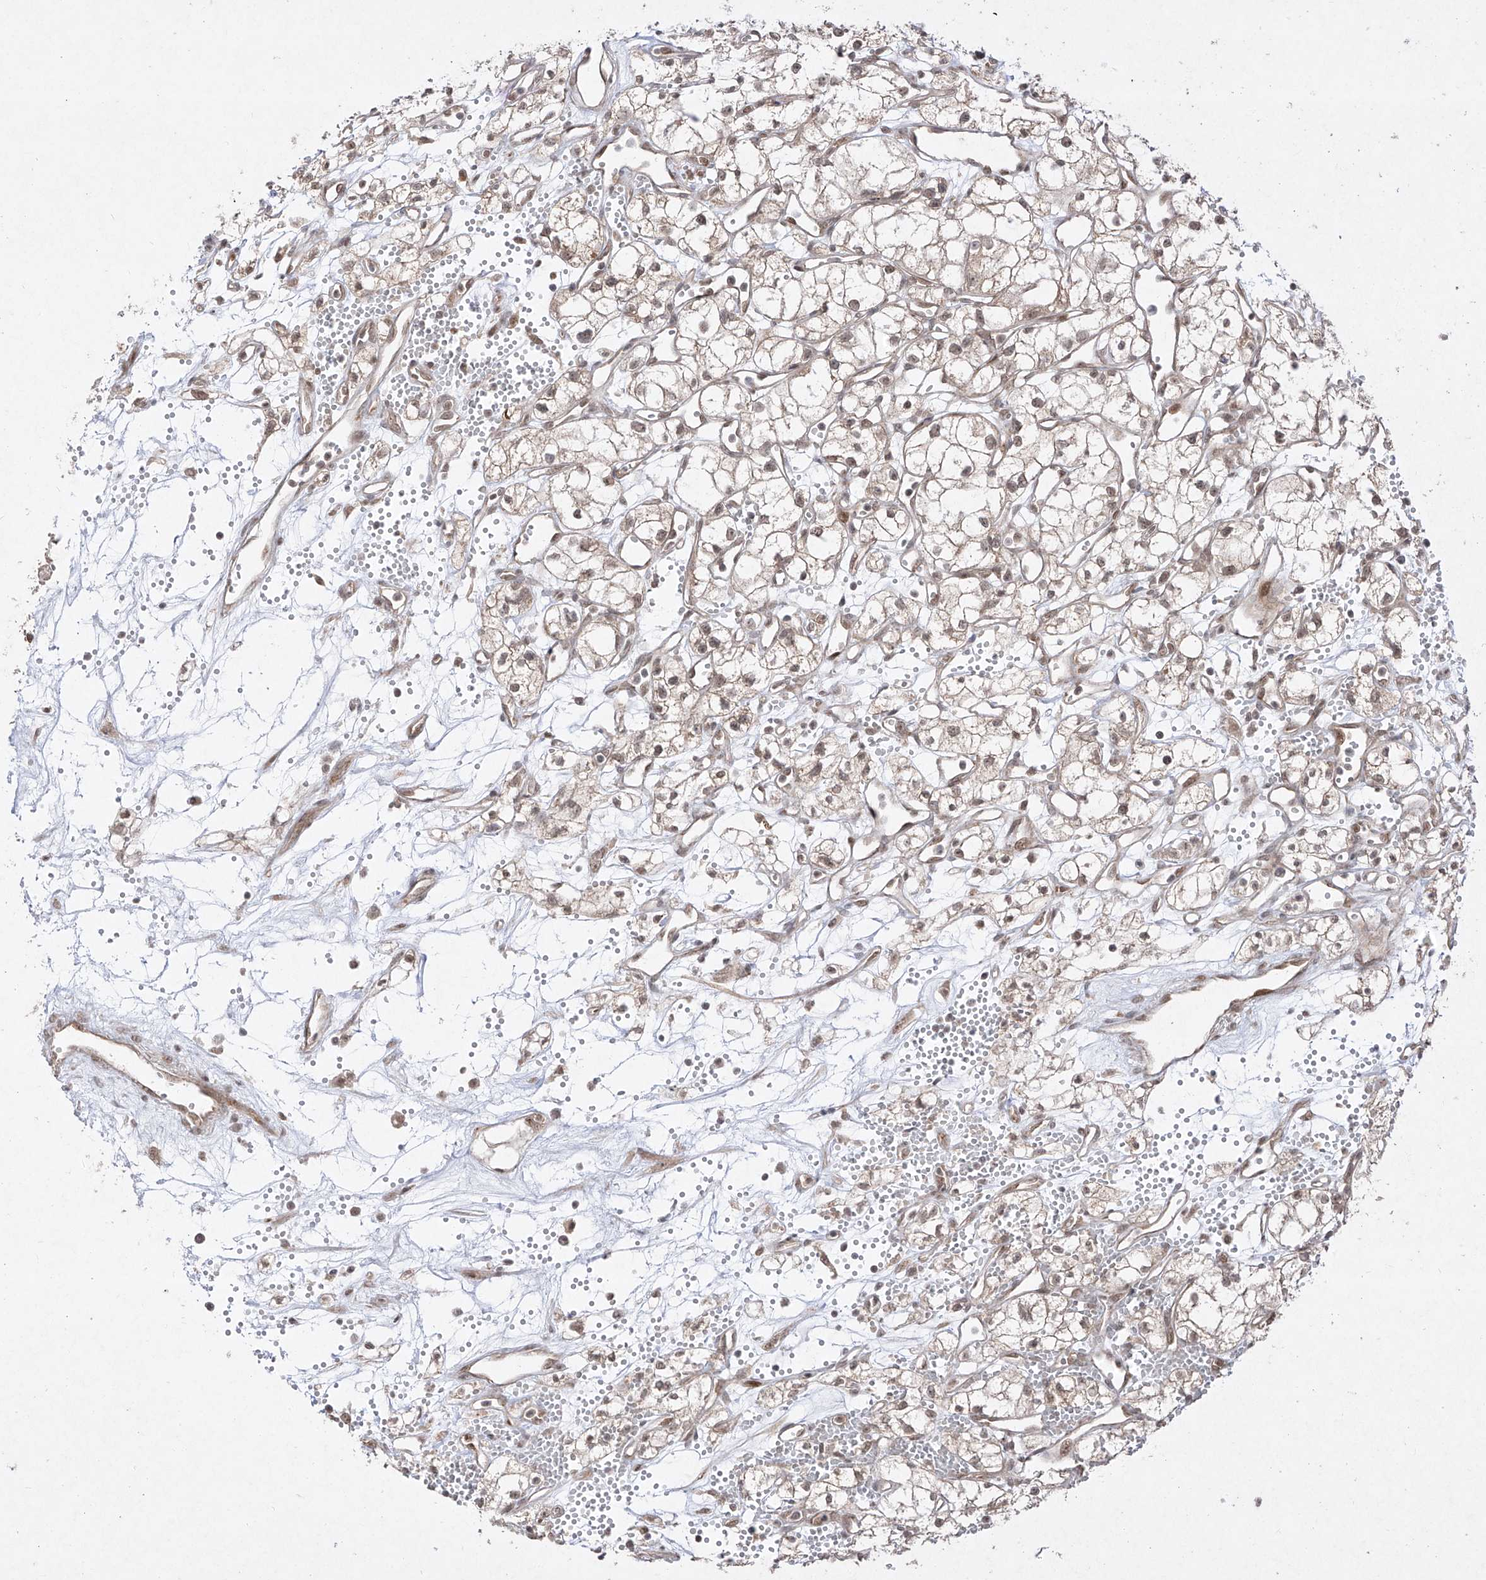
{"staining": {"intensity": "weak", "quantity": "25%-75%", "location": "nuclear"}, "tissue": "renal cancer", "cell_type": "Tumor cells", "image_type": "cancer", "snomed": [{"axis": "morphology", "description": "Adenocarcinoma, NOS"}, {"axis": "topography", "description": "Kidney"}], "caption": "Renal adenocarcinoma tissue reveals weak nuclear staining in about 25%-75% of tumor cells The staining is performed using DAB (3,3'-diaminobenzidine) brown chromogen to label protein expression. The nuclei are counter-stained blue using hematoxylin.", "gene": "SNRNP27", "patient": {"sex": "male", "age": 59}}